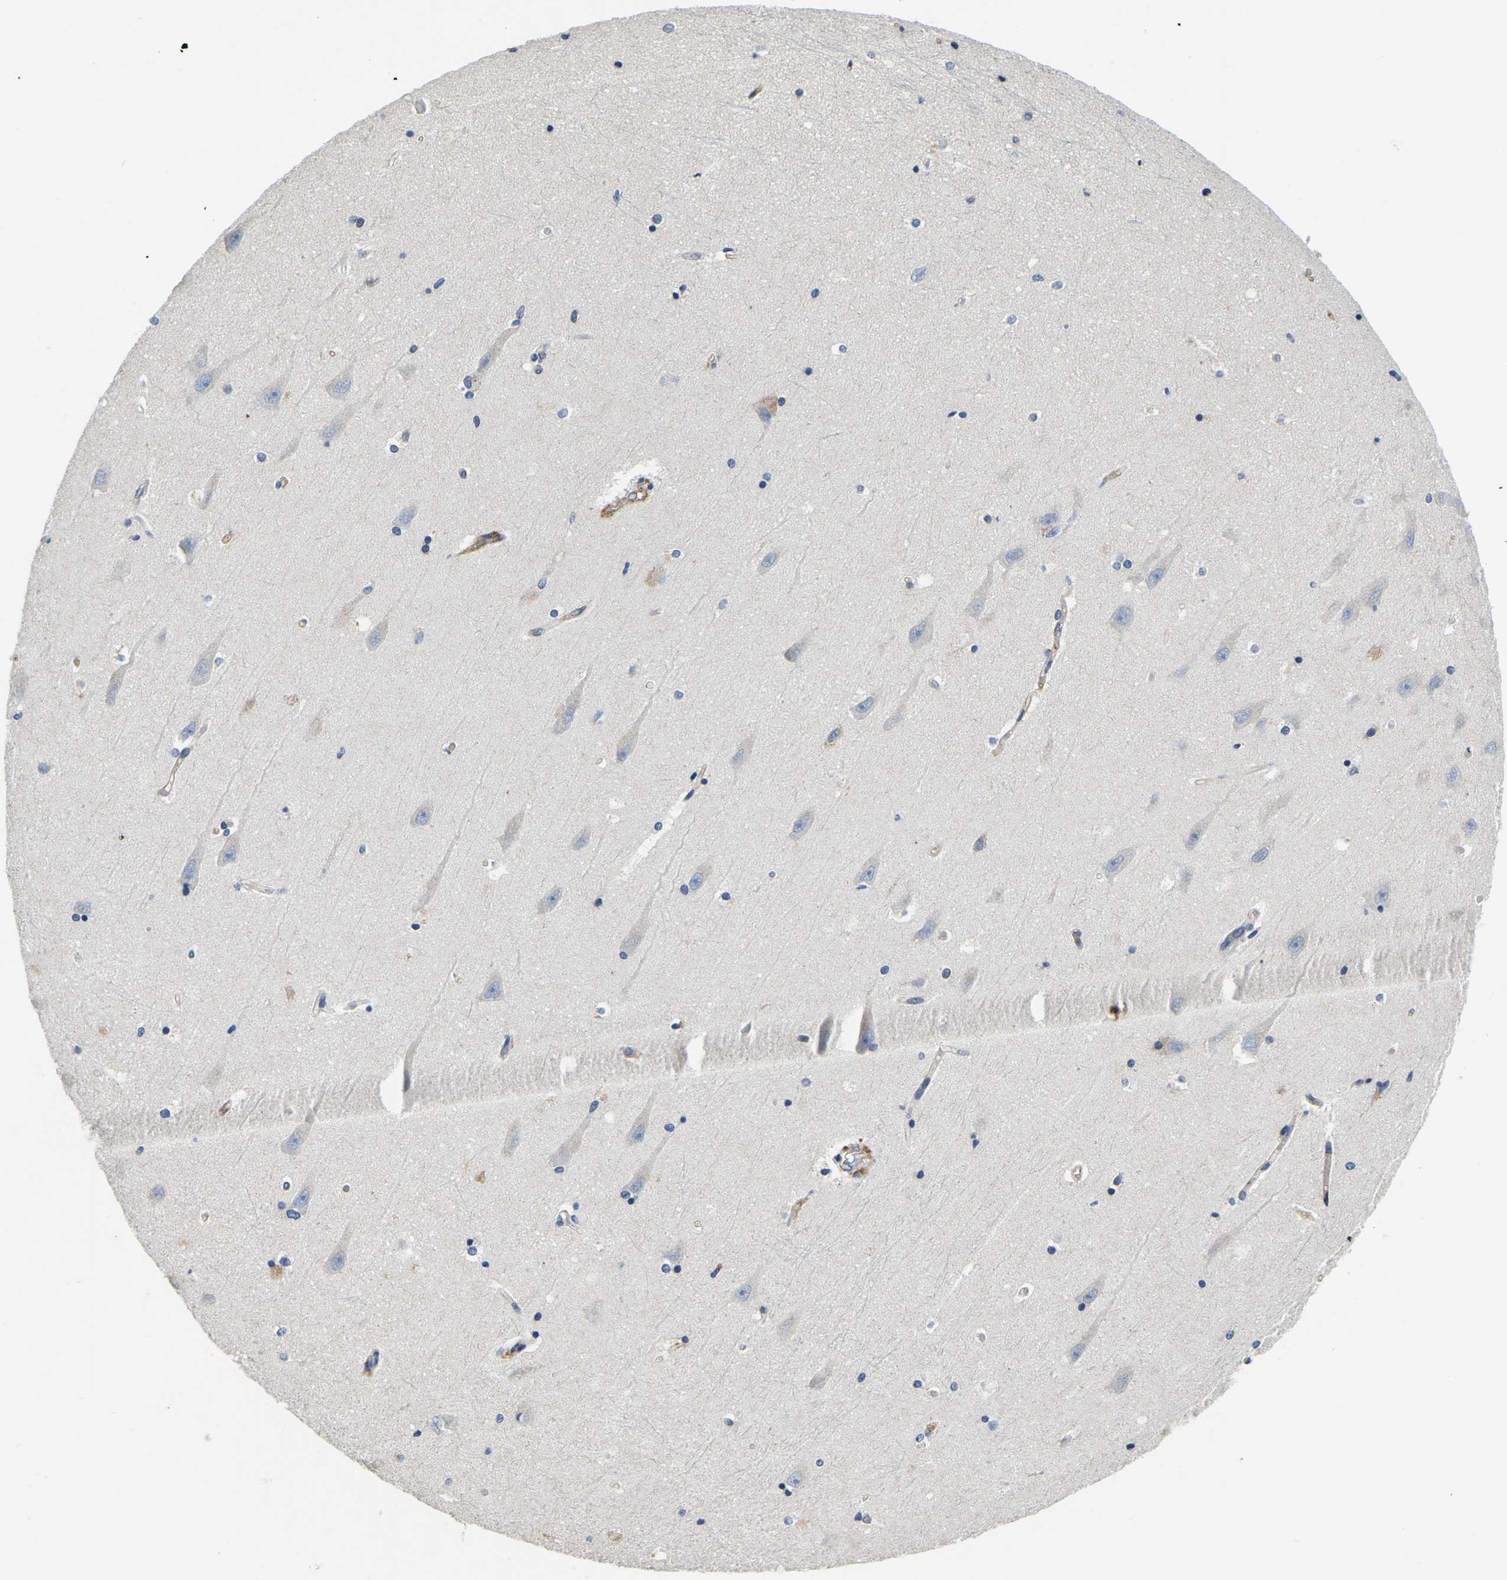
{"staining": {"intensity": "negative", "quantity": "none", "location": "none"}, "tissue": "hippocampus", "cell_type": "Glial cells", "image_type": "normal", "snomed": [{"axis": "morphology", "description": "Normal tissue, NOS"}, {"axis": "topography", "description": "Hippocampus"}], "caption": "The IHC image has no significant expression in glial cells of hippocampus.", "gene": "ITGA2", "patient": {"sex": "male", "age": 45}}